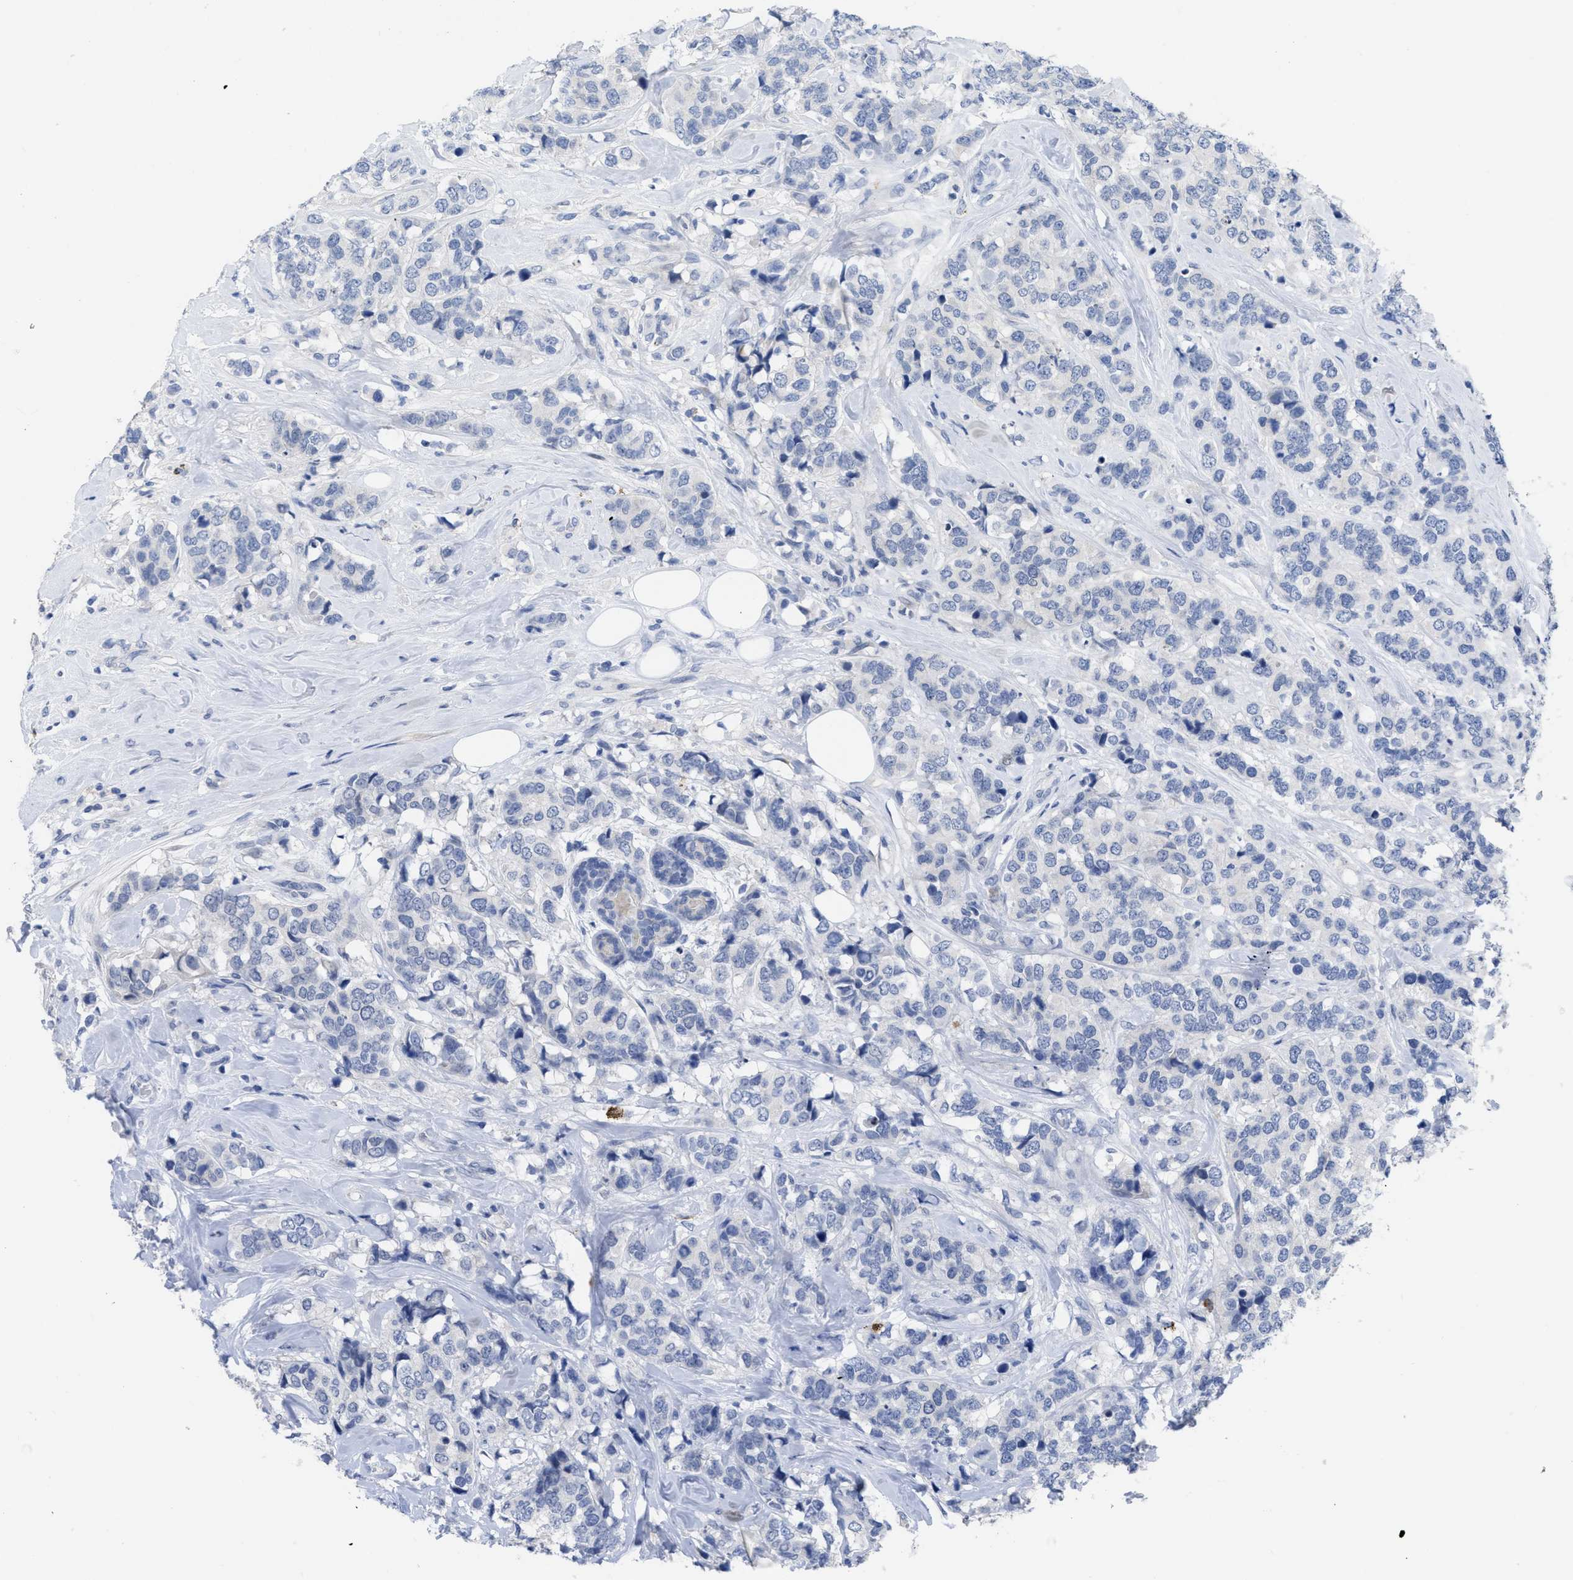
{"staining": {"intensity": "negative", "quantity": "none", "location": "none"}, "tissue": "breast cancer", "cell_type": "Tumor cells", "image_type": "cancer", "snomed": [{"axis": "morphology", "description": "Lobular carcinoma"}, {"axis": "topography", "description": "Breast"}], "caption": "Photomicrograph shows no protein positivity in tumor cells of breast cancer tissue.", "gene": "ACKR1", "patient": {"sex": "female", "age": 59}}